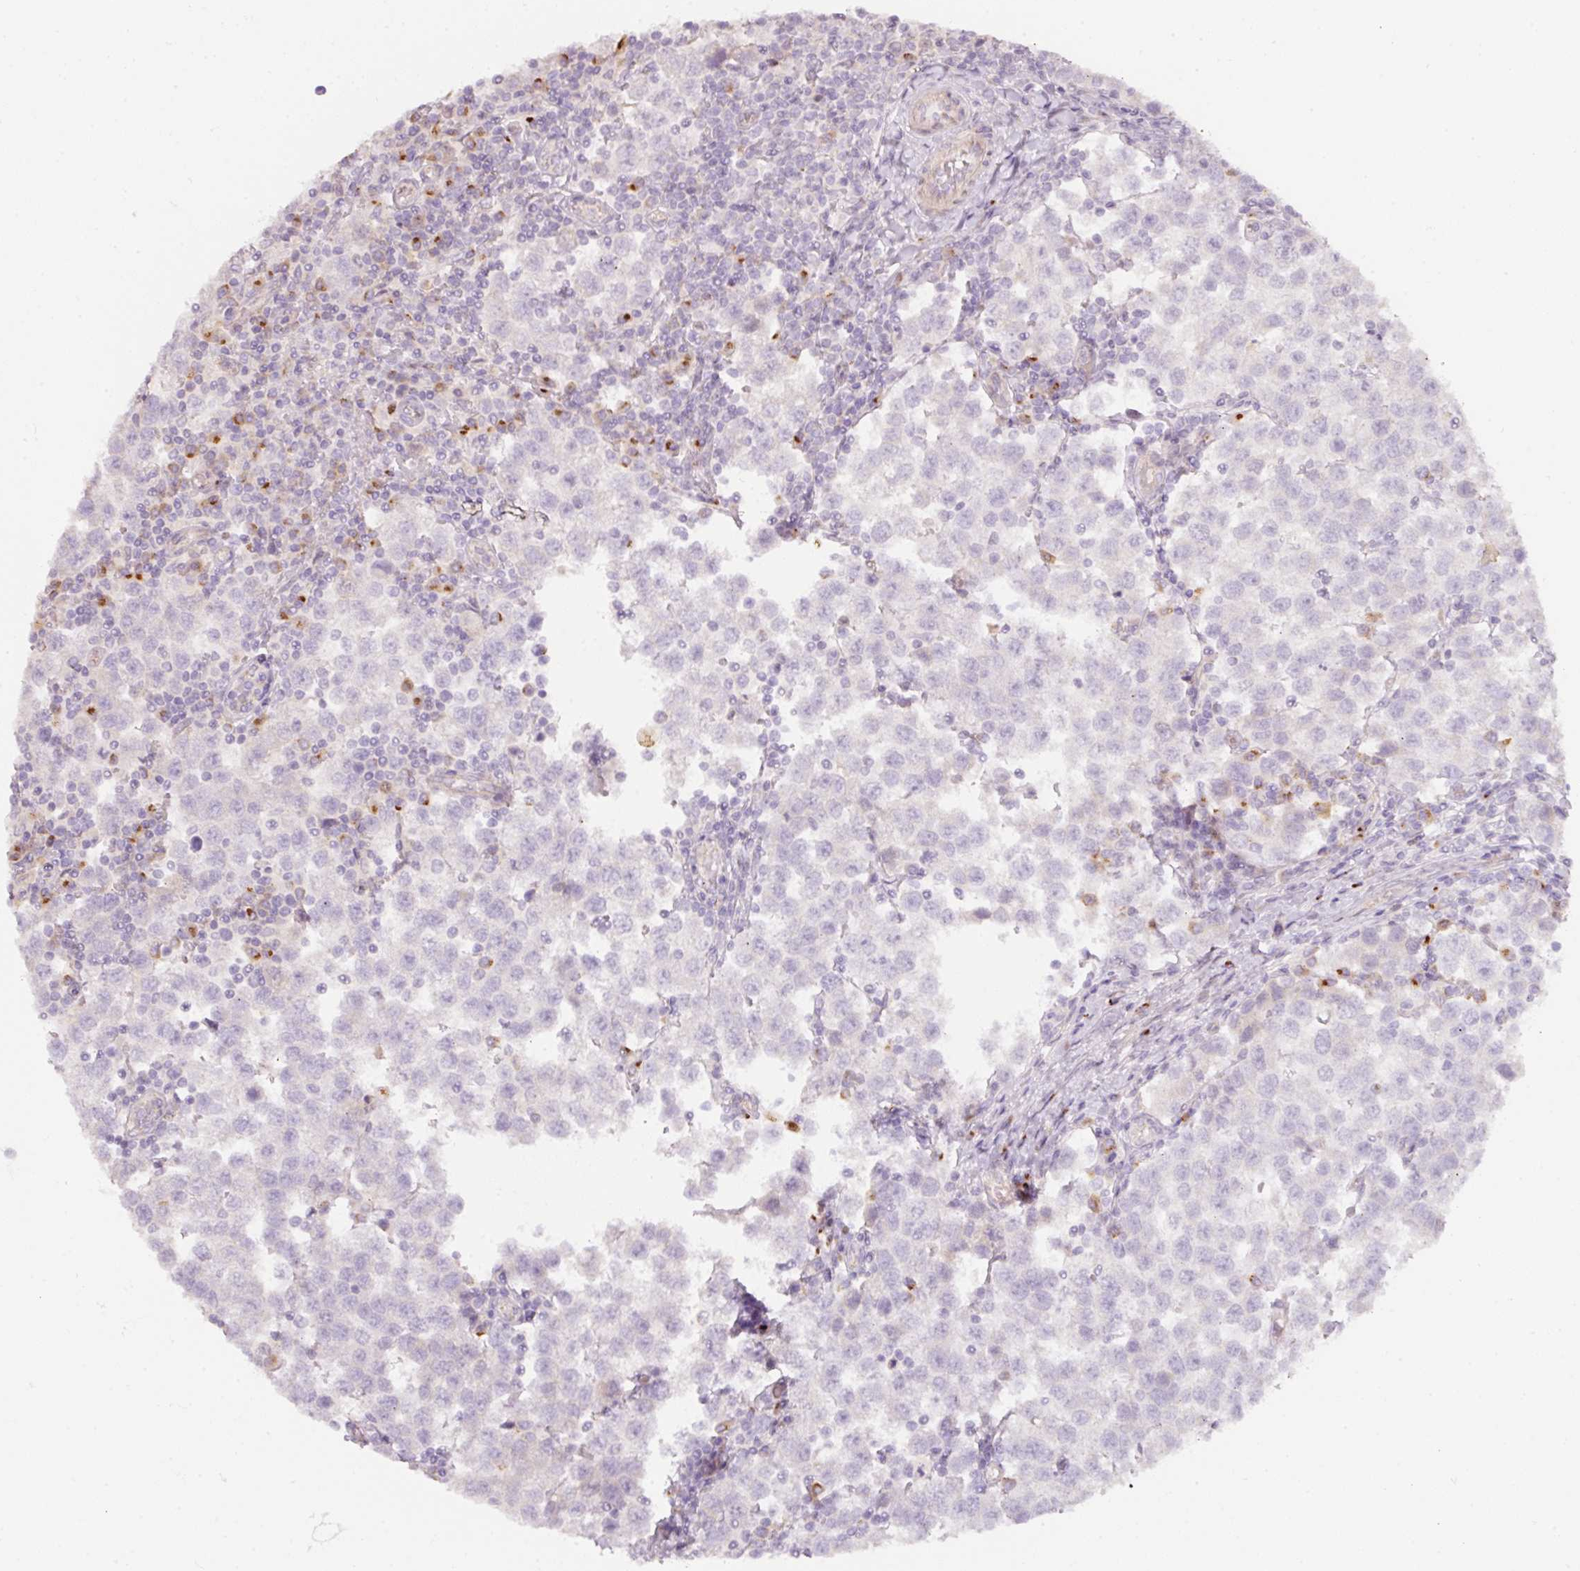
{"staining": {"intensity": "negative", "quantity": "none", "location": "none"}, "tissue": "testis cancer", "cell_type": "Tumor cells", "image_type": "cancer", "snomed": [{"axis": "morphology", "description": "Seminoma, NOS"}, {"axis": "topography", "description": "Testis"}], "caption": "Immunohistochemical staining of testis cancer reveals no significant positivity in tumor cells.", "gene": "NBPF11", "patient": {"sex": "male", "age": 34}}